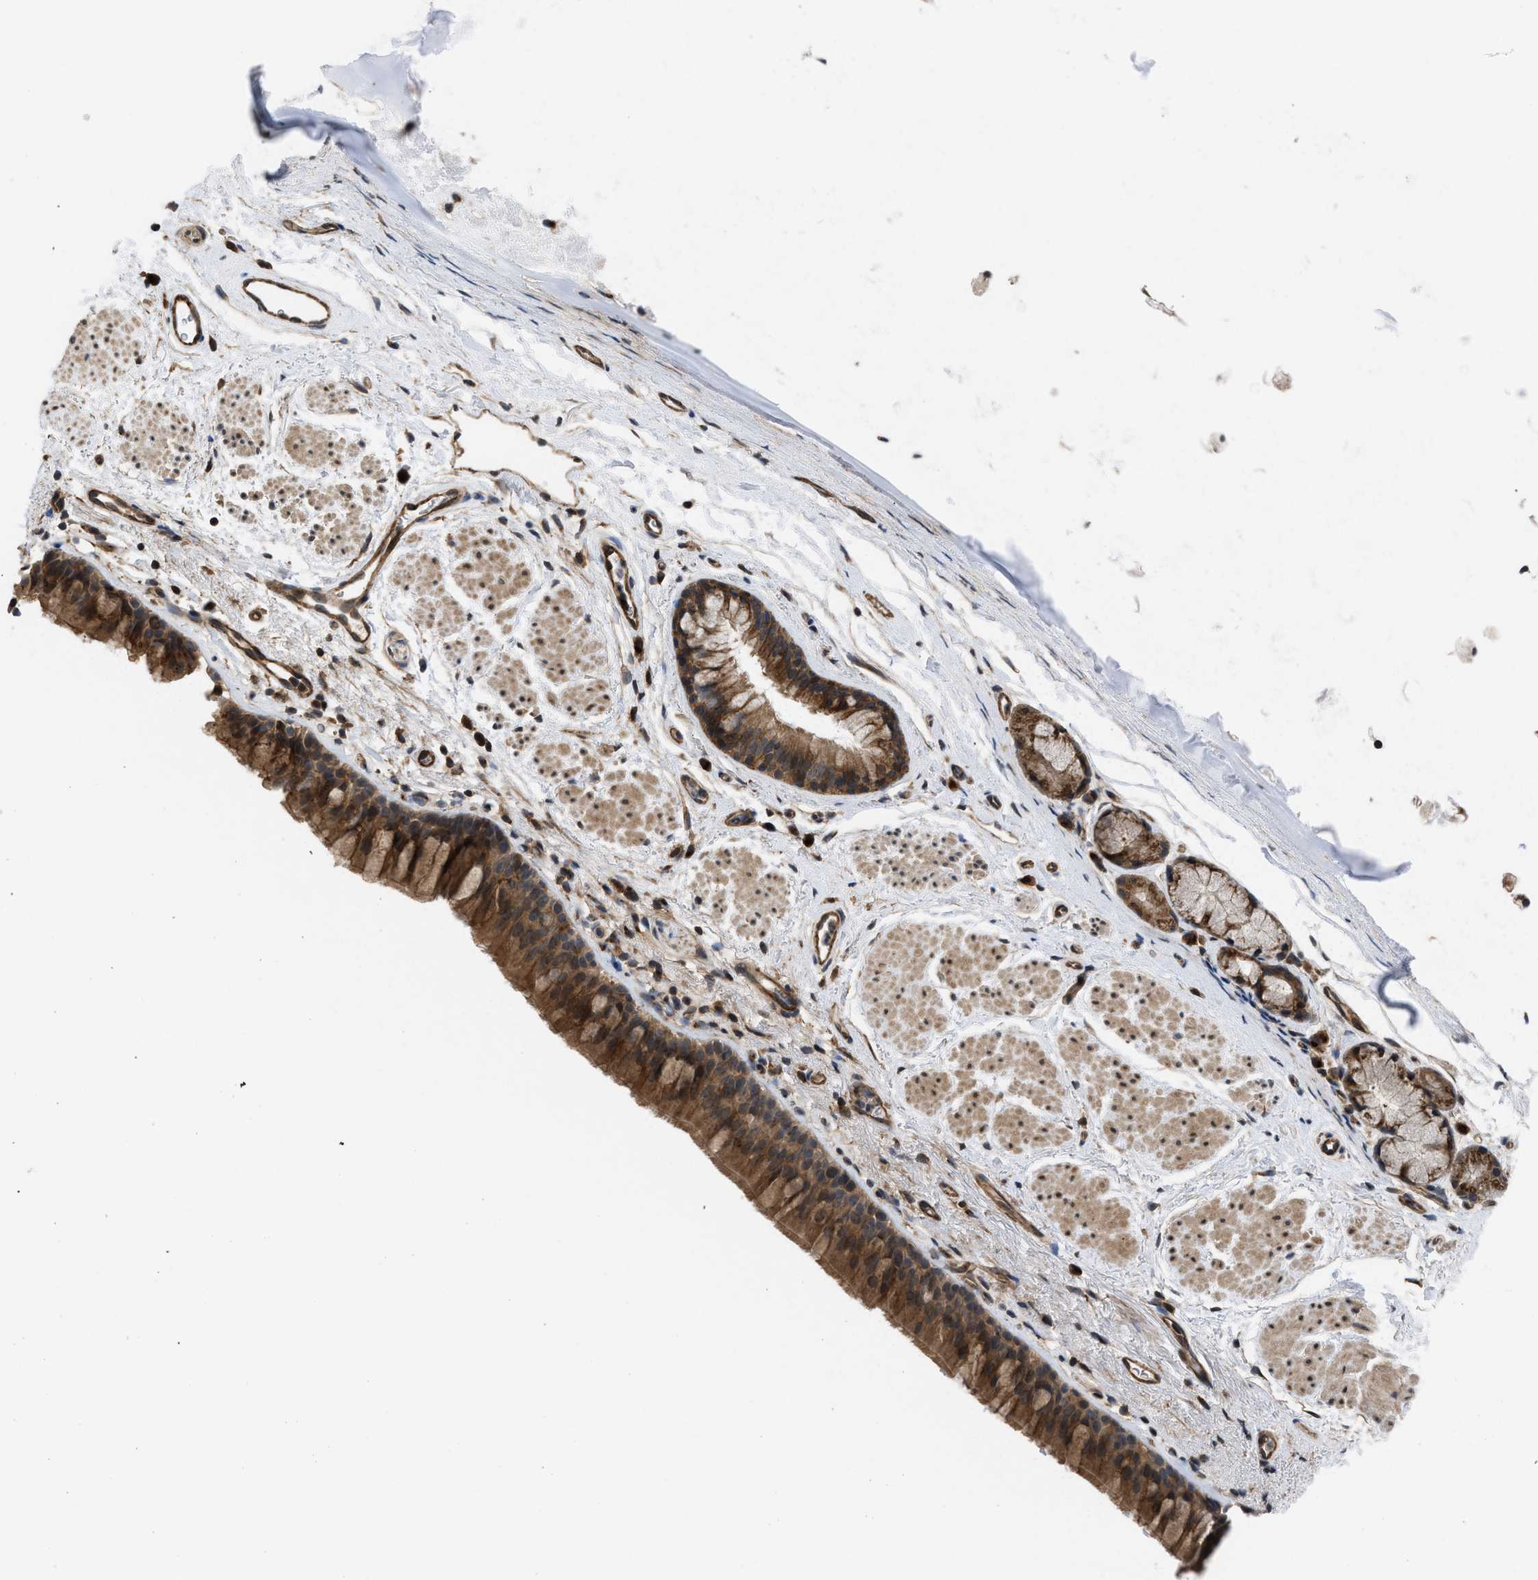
{"staining": {"intensity": "strong", "quantity": ">75%", "location": "cytoplasmic/membranous"}, "tissue": "bronchus", "cell_type": "Respiratory epithelial cells", "image_type": "normal", "snomed": [{"axis": "morphology", "description": "Normal tissue, NOS"}, {"axis": "topography", "description": "Cartilage tissue"}, {"axis": "topography", "description": "Bronchus"}], "caption": "Bronchus was stained to show a protein in brown. There is high levels of strong cytoplasmic/membranous expression in about >75% of respiratory epithelial cells. The staining was performed using DAB to visualize the protein expression in brown, while the nuclei were stained in blue with hematoxylin (Magnification: 20x).", "gene": "GPATCH2L", "patient": {"sex": "female", "age": 53}}